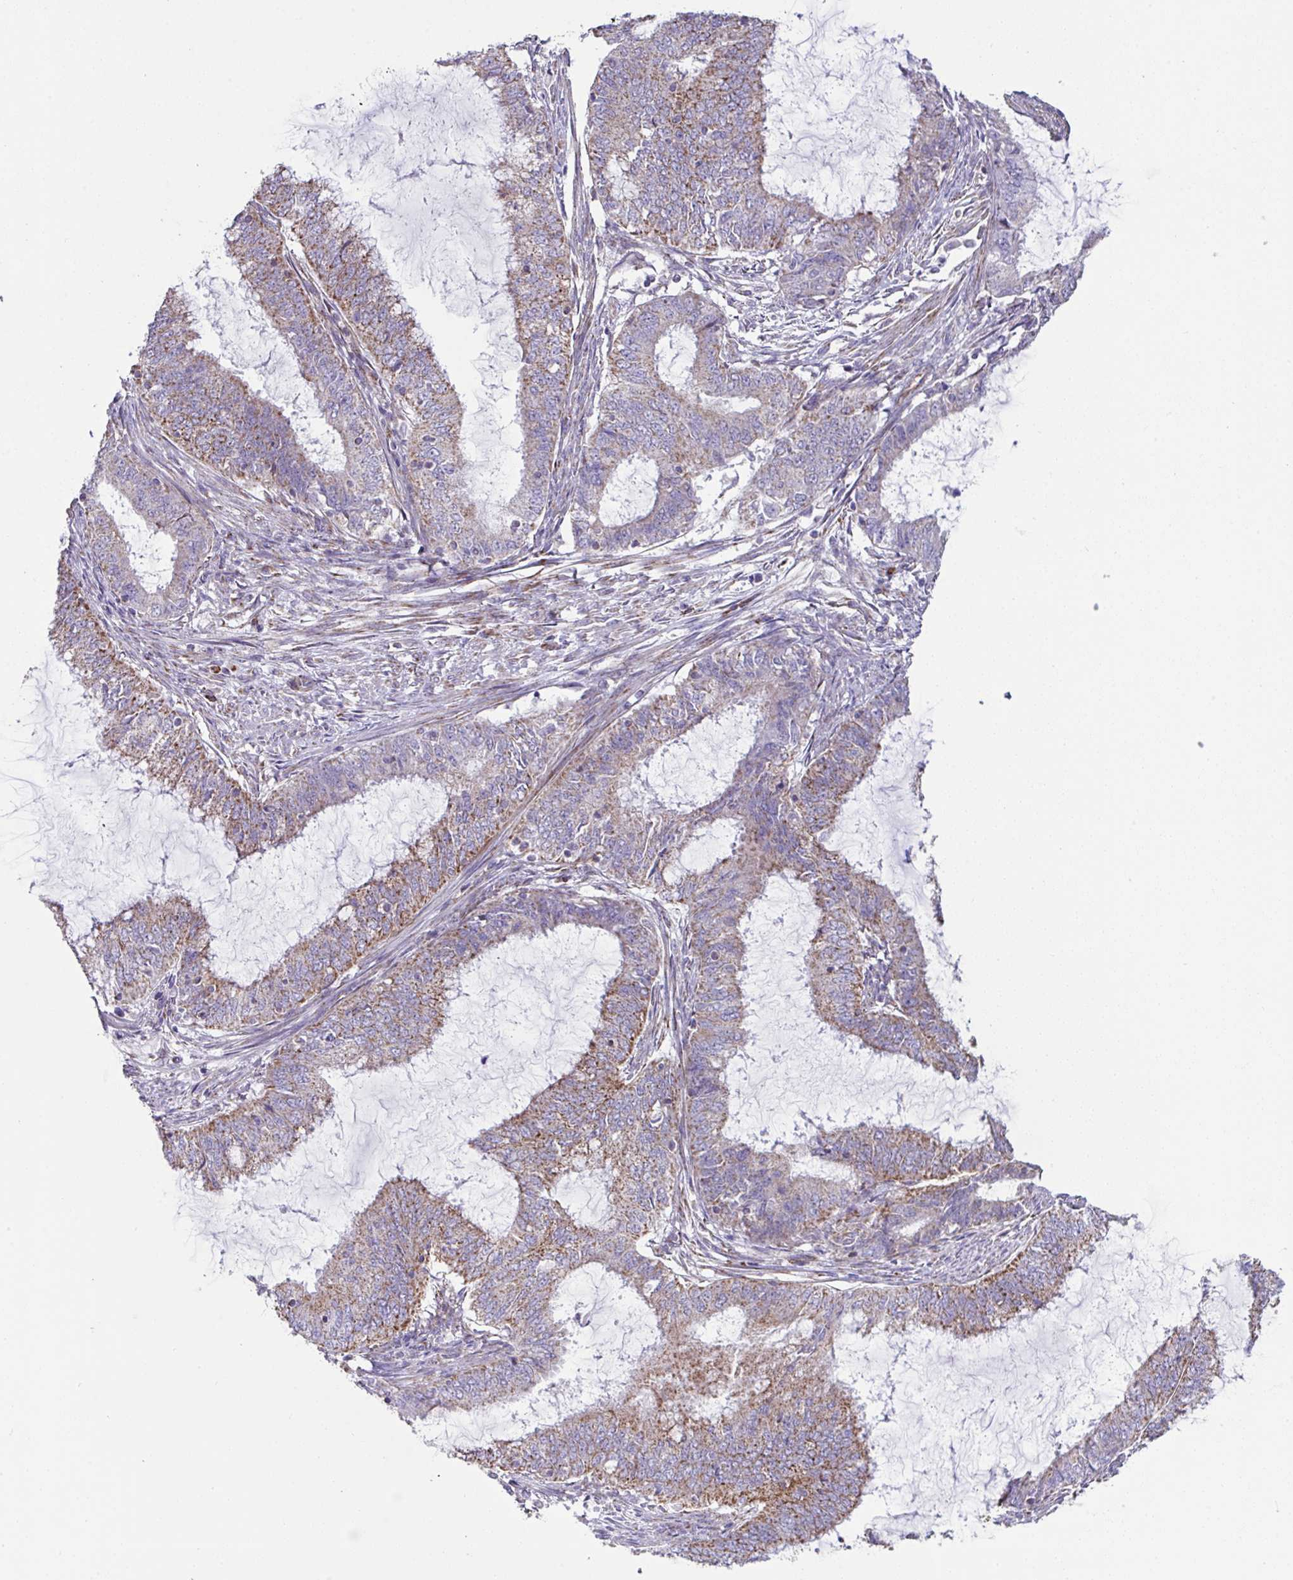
{"staining": {"intensity": "moderate", "quantity": ">75%", "location": "cytoplasmic/membranous"}, "tissue": "endometrial cancer", "cell_type": "Tumor cells", "image_type": "cancer", "snomed": [{"axis": "morphology", "description": "Adenocarcinoma, NOS"}, {"axis": "topography", "description": "Endometrium"}], "caption": "High-magnification brightfield microscopy of endometrial cancer stained with DAB (brown) and counterstained with hematoxylin (blue). tumor cells exhibit moderate cytoplasmic/membranous positivity is appreciated in approximately>75% of cells.", "gene": "DOK7", "patient": {"sex": "female", "age": 51}}